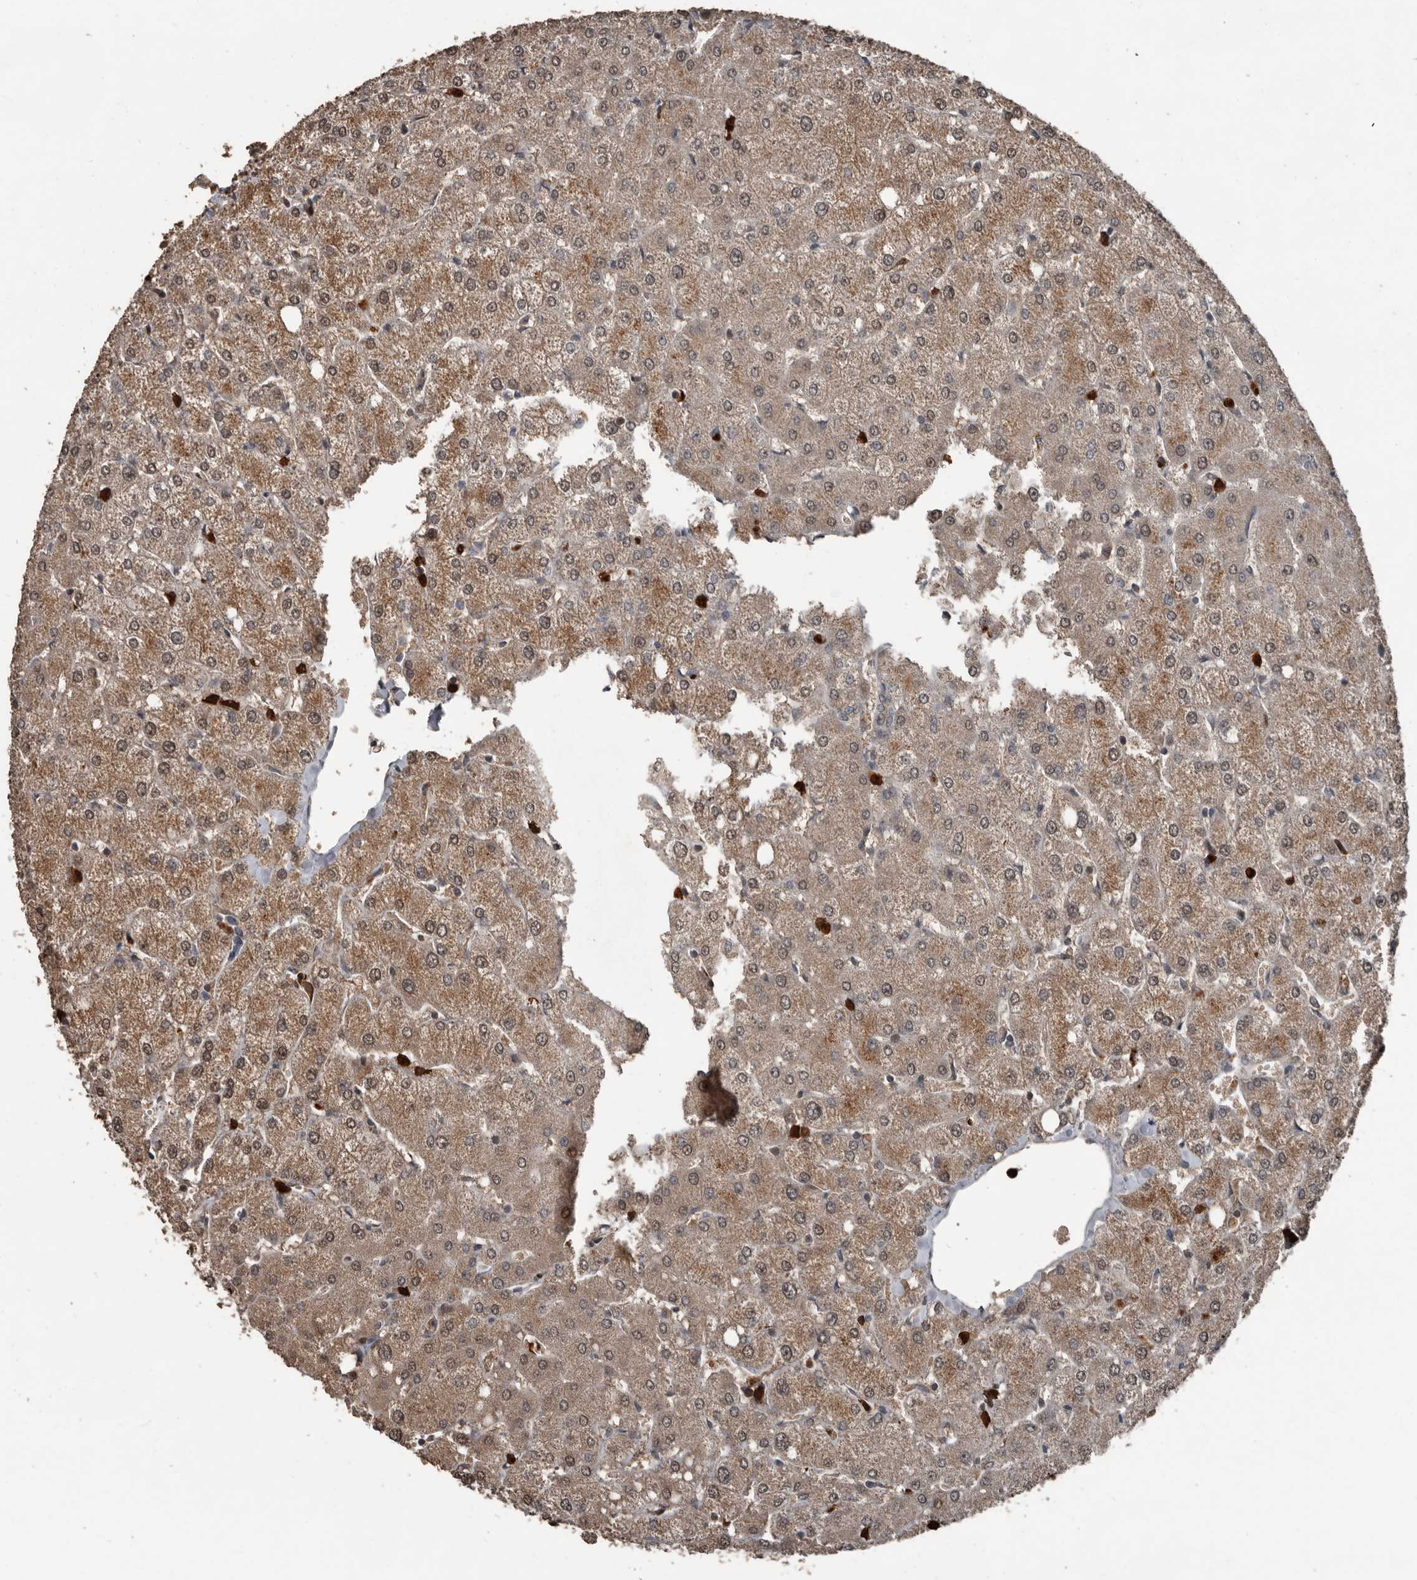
{"staining": {"intensity": "negative", "quantity": "none", "location": "none"}, "tissue": "liver", "cell_type": "Cholangiocytes", "image_type": "normal", "snomed": [{"axis": "morphology", "description": "Normal tissue, NOS"}, {"axis": "topography", "description": "Liver"}], "caption": "IHC micrograph of unremarkable human liver stained for a protein (brown), which displays no positivity in cholangiocytes. The staining is performed using DAB brown chromogen with nuclei counter-stained in using hematoxylin.", "gene": "FSBP", "patient": {"sex": "female", "age": 54}}